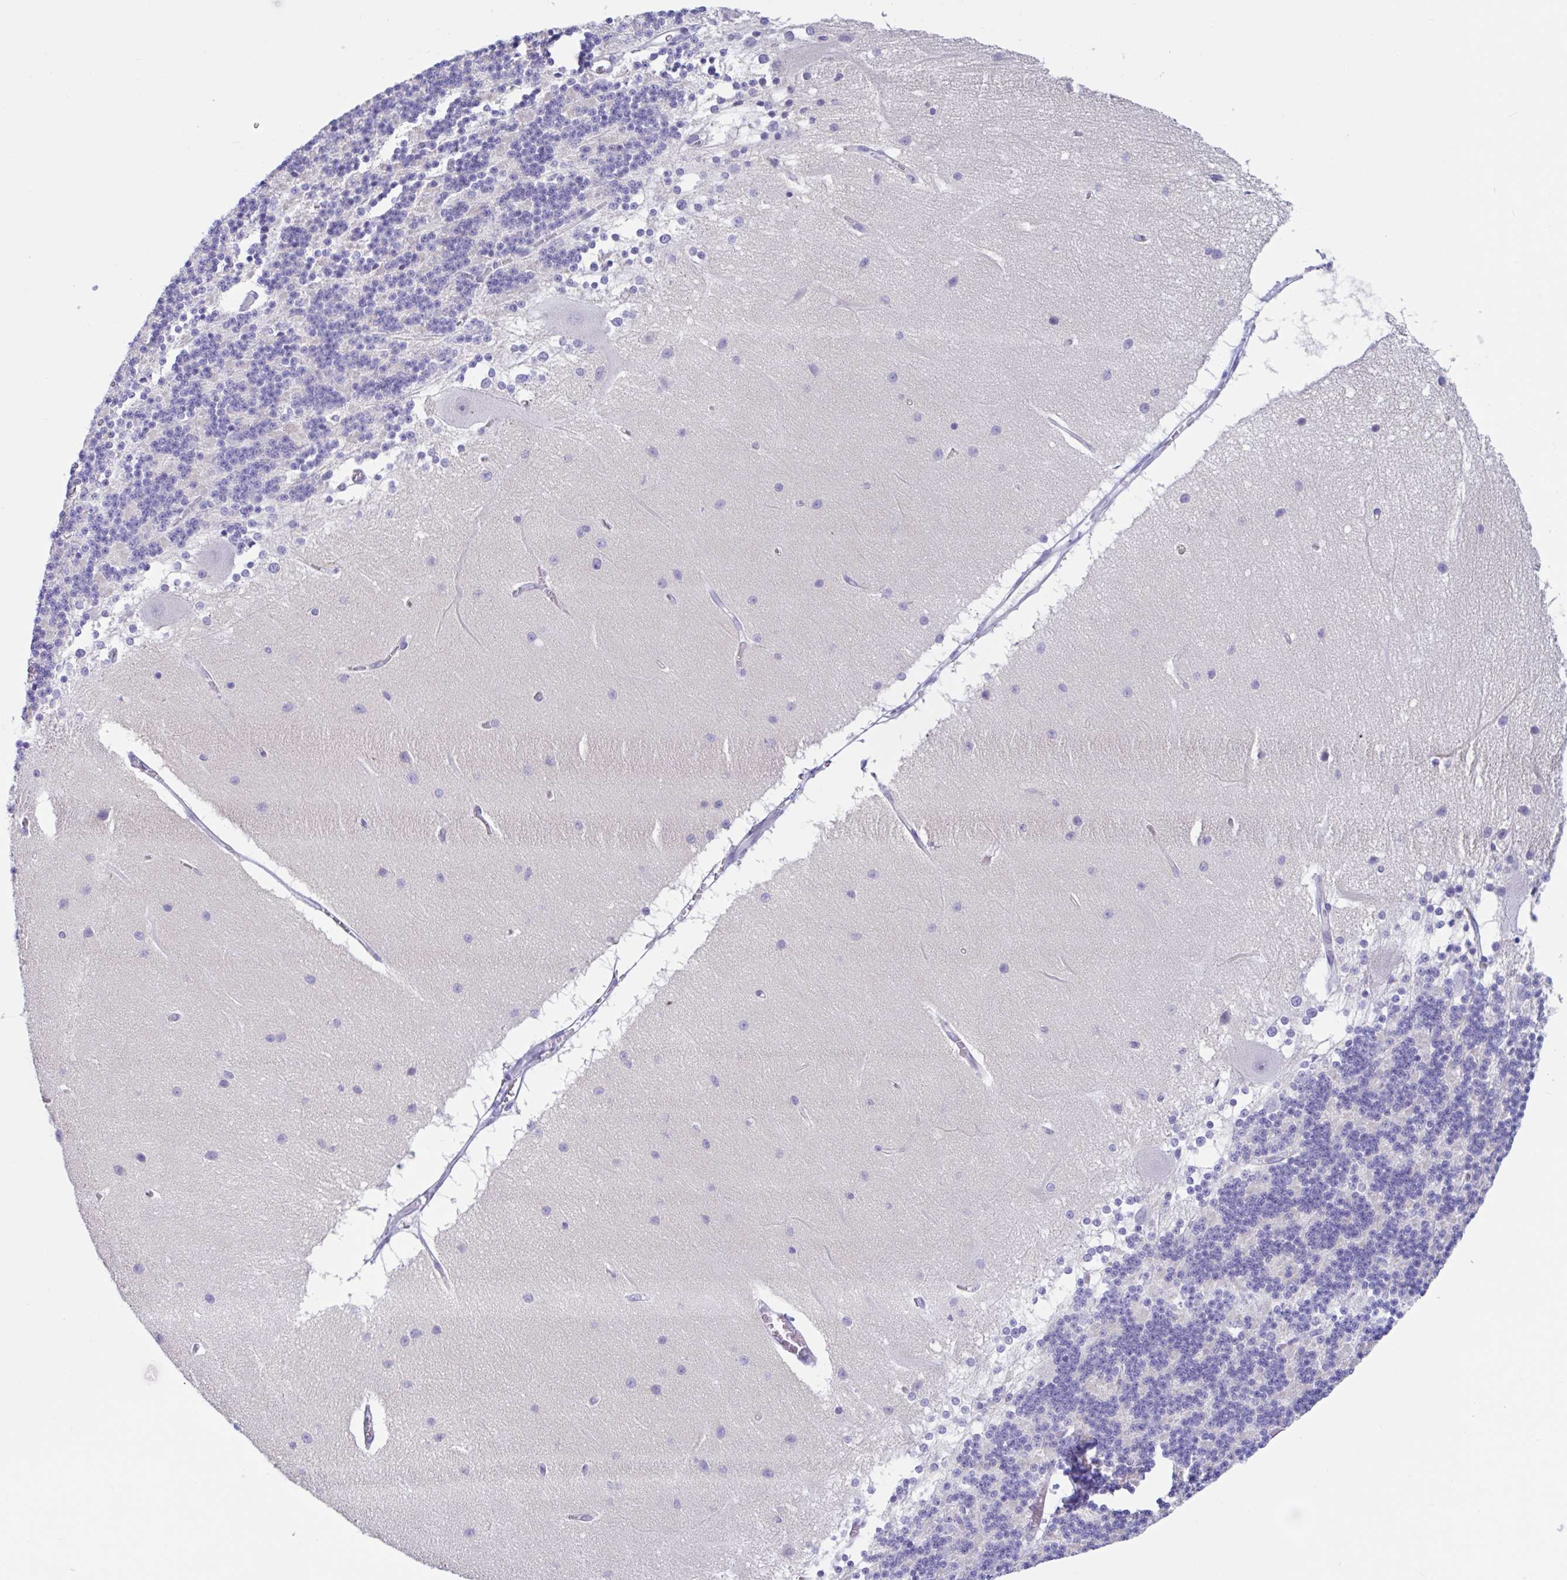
{"staining": {"intensity": "negative", "quantity": "none", "location": "none"}, "tissue": "cerebellum", "cell_type": "Cells in granular layer", "image_type": "normal", "snomed": [{"axis": "morphology", "description": "Normal tissue, NOS"}, {"axis": "topography", "description": "Cerebellum"}], "caption": "Image shows no significant protein positivity in cells in granular layer of benign cerebellum. (Immunohistochemistry (ihc), brightfield microscopy, high magnification).", "gene": "OR6N2", "patient": {"sex": "female", "age": 54}}